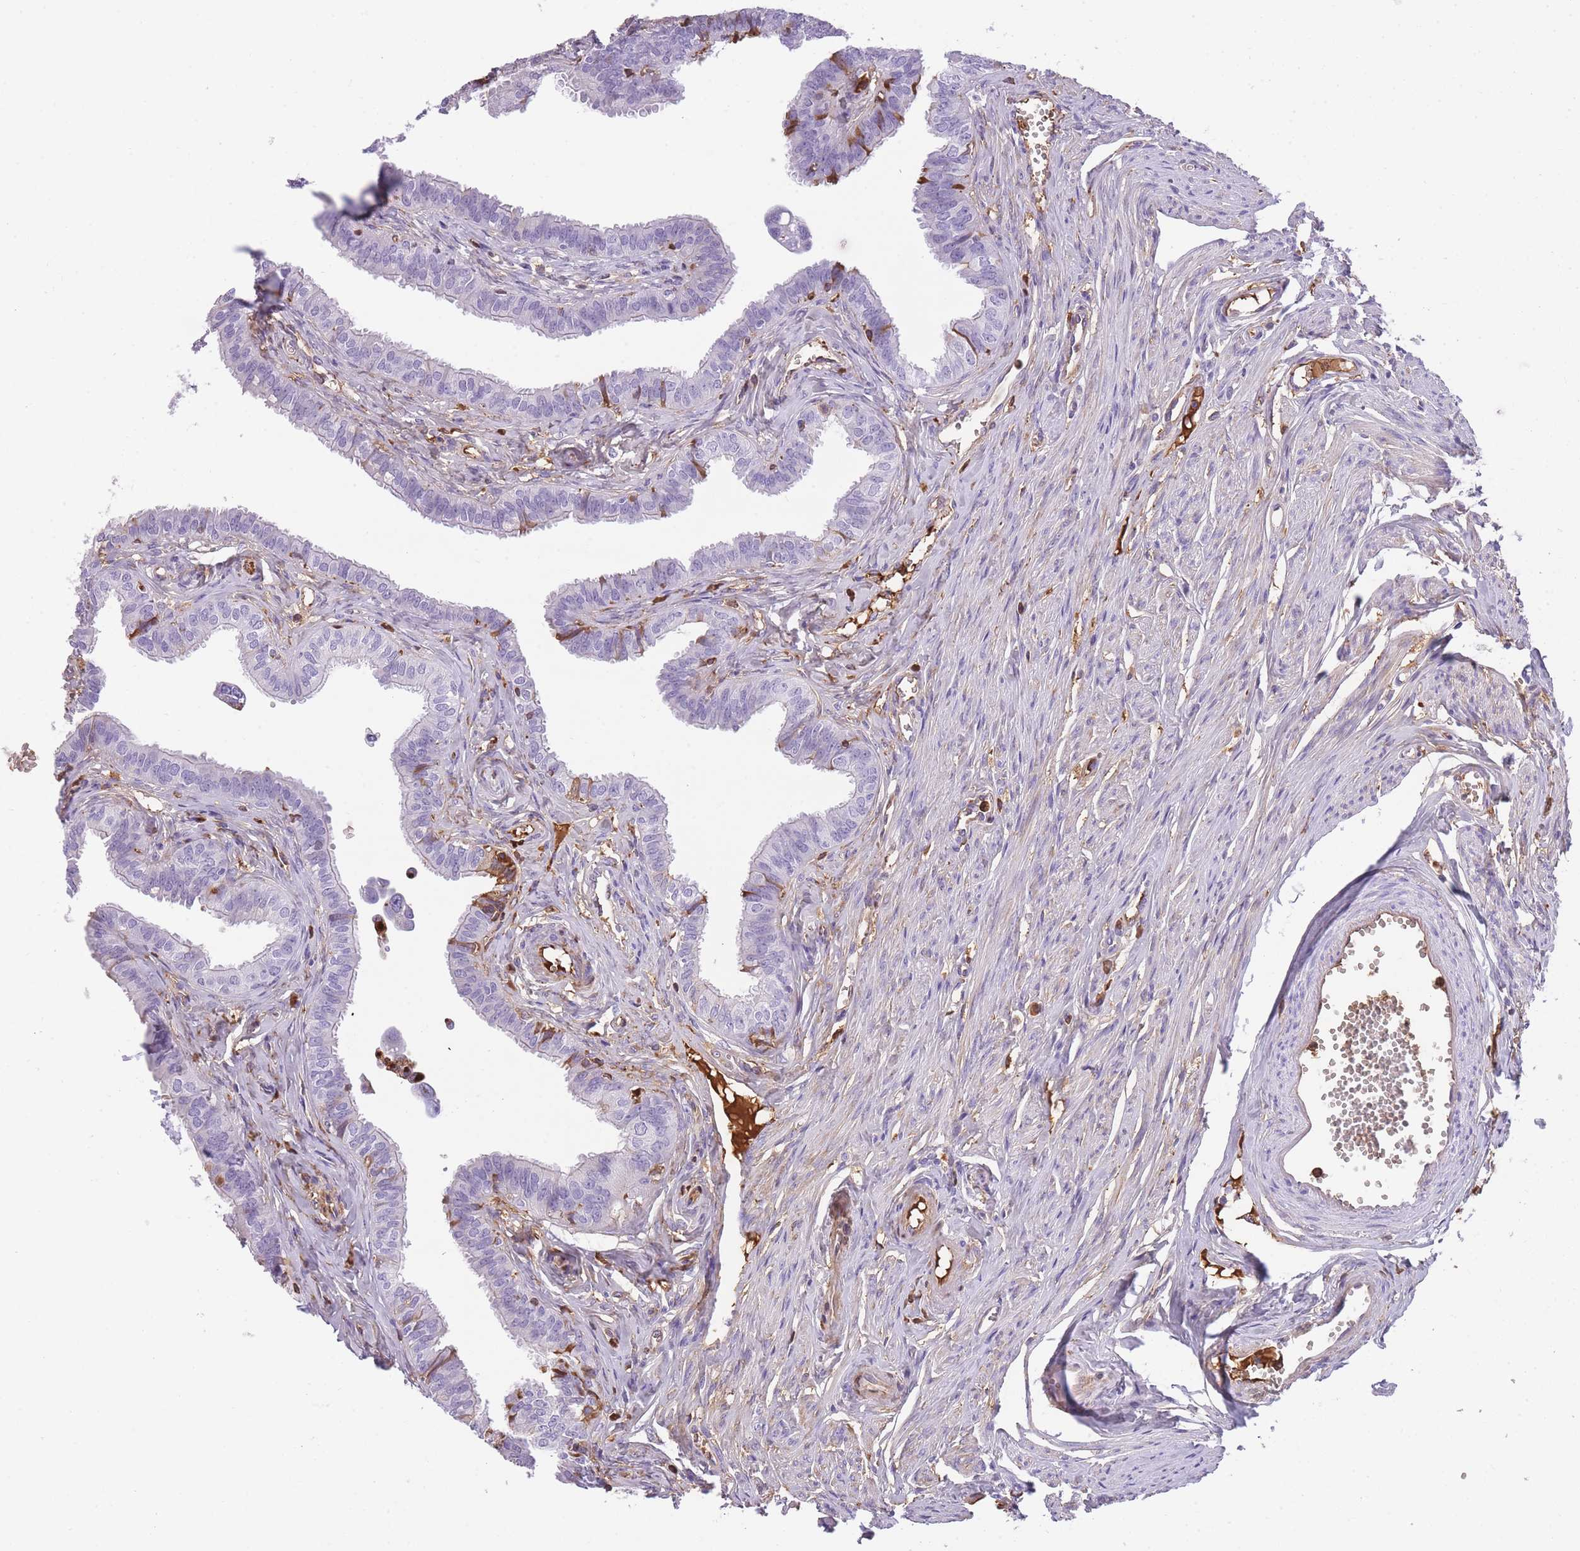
{"staining": {"intensity": "negative", "quantity": "none", "location": "none"}, "tissue": "fallopian tube", "cell_type": "Glandular cells", "image_type": "normal", "snomed": [{"axis": "morphology", "description": "Normal tissue, NOS"}, {"axis": "morphology", "description": "Carcinoma, NOS"}, {"axis": "topography", "description": "Fallopian tube"}, {"axis": "topography", "description": "Ovary"}], "caption": "Immunohistochemical staining of benign fallopian tube reveals no significant expression in glandular cells.", "gene": "GNAT1", "patient": {"sex": "female", "age": 59}}